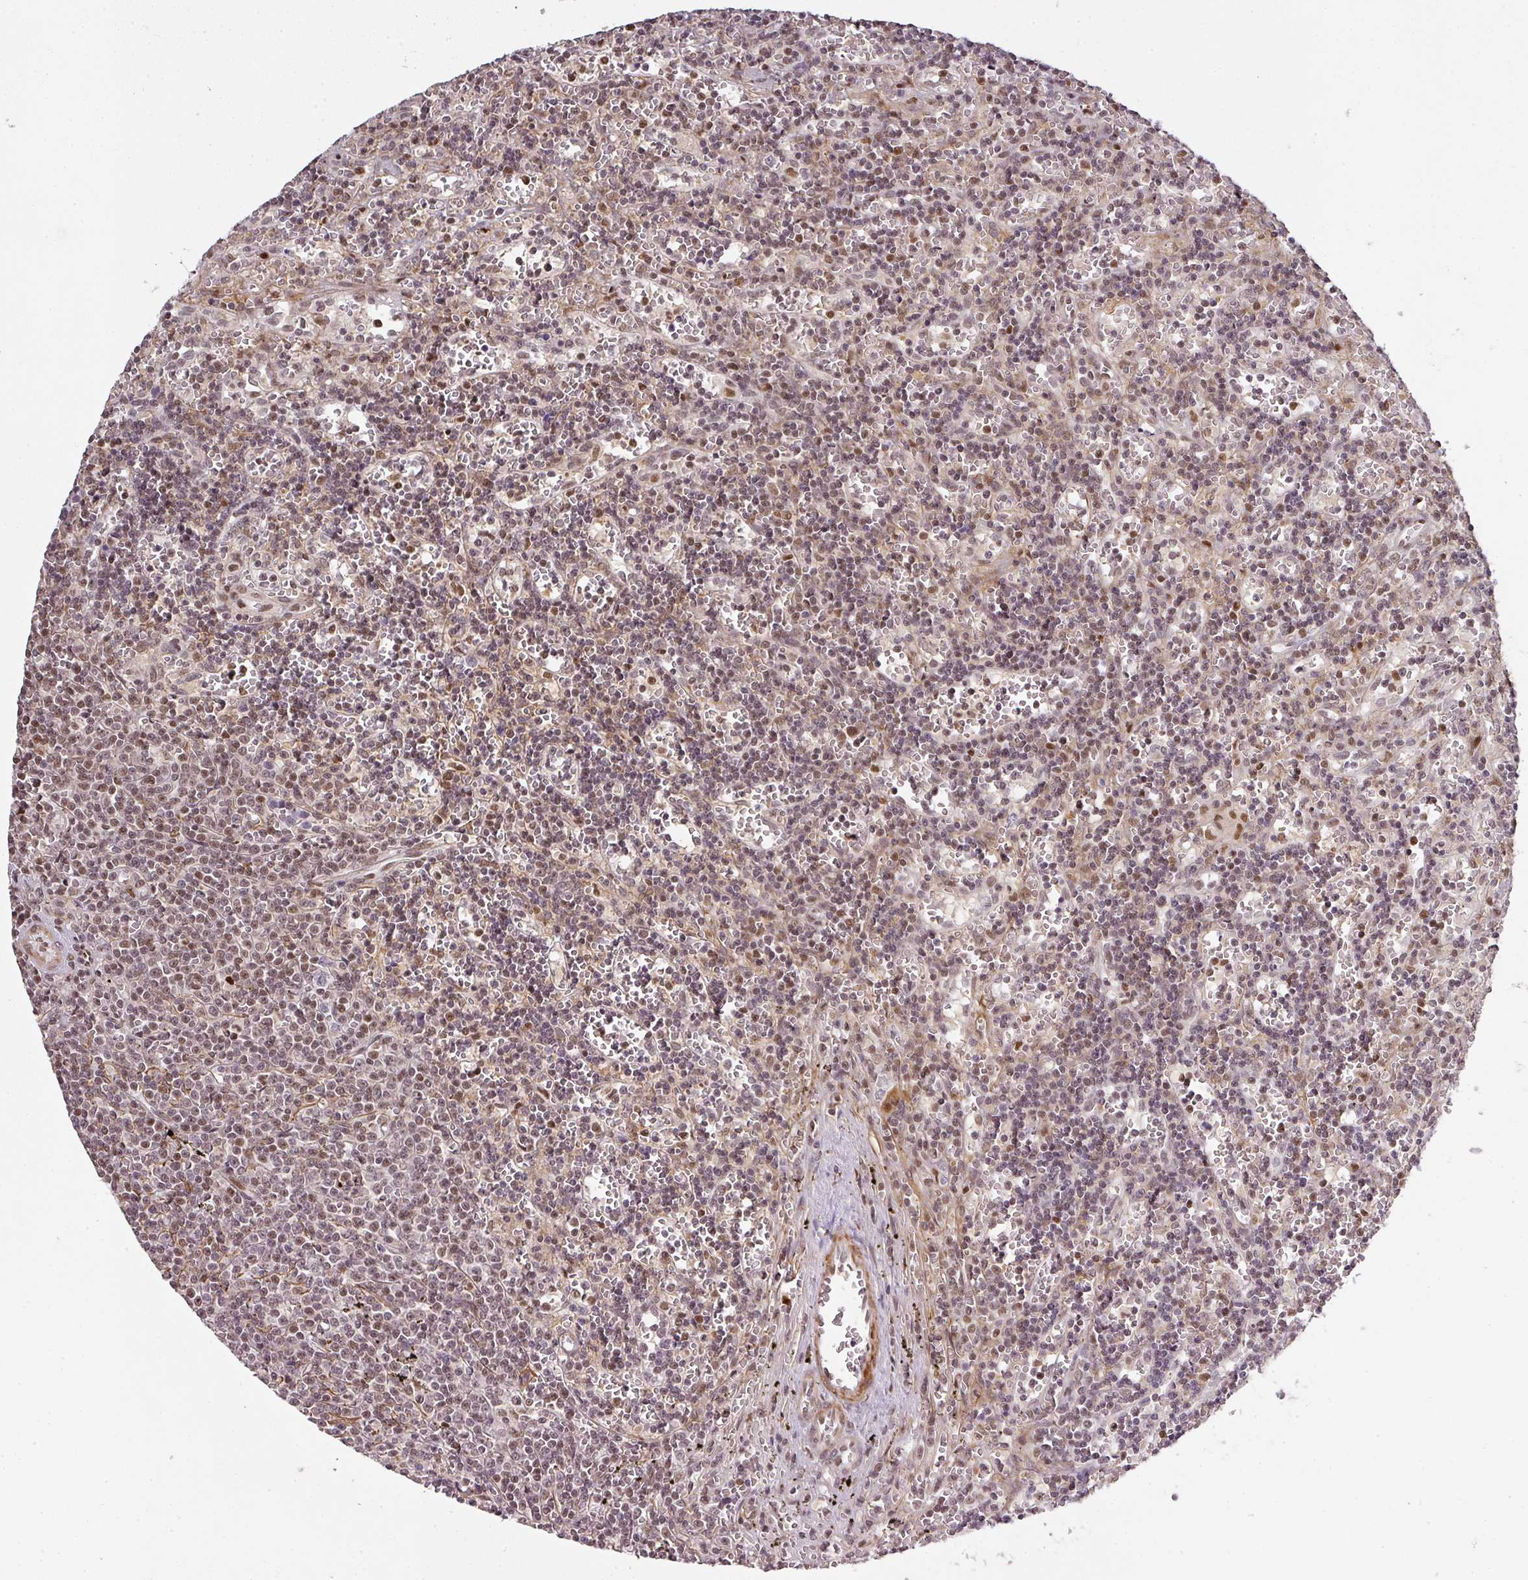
{"staining": {"intensity": "moderate", "quantity": "25%-75%", "location": "nuclear"}, "tissue": "lymphoma", "cell_type": "Tumor cells", "image_type": "cancer", "snomed": [{"axis": "morphology", "description": "Malignant lymphoma, non-Hodgkin's type, Low grade"}, {"axis": "topography", "description": "Spleen"}], "caption": "Brown immunohistochemical staining in lymphoma exhibits moderate nuclear positivity in approximately 25%-75% of tumor cells.", "gene": "GPRIN2", "patient": {"sex": "male", "age": 60}}